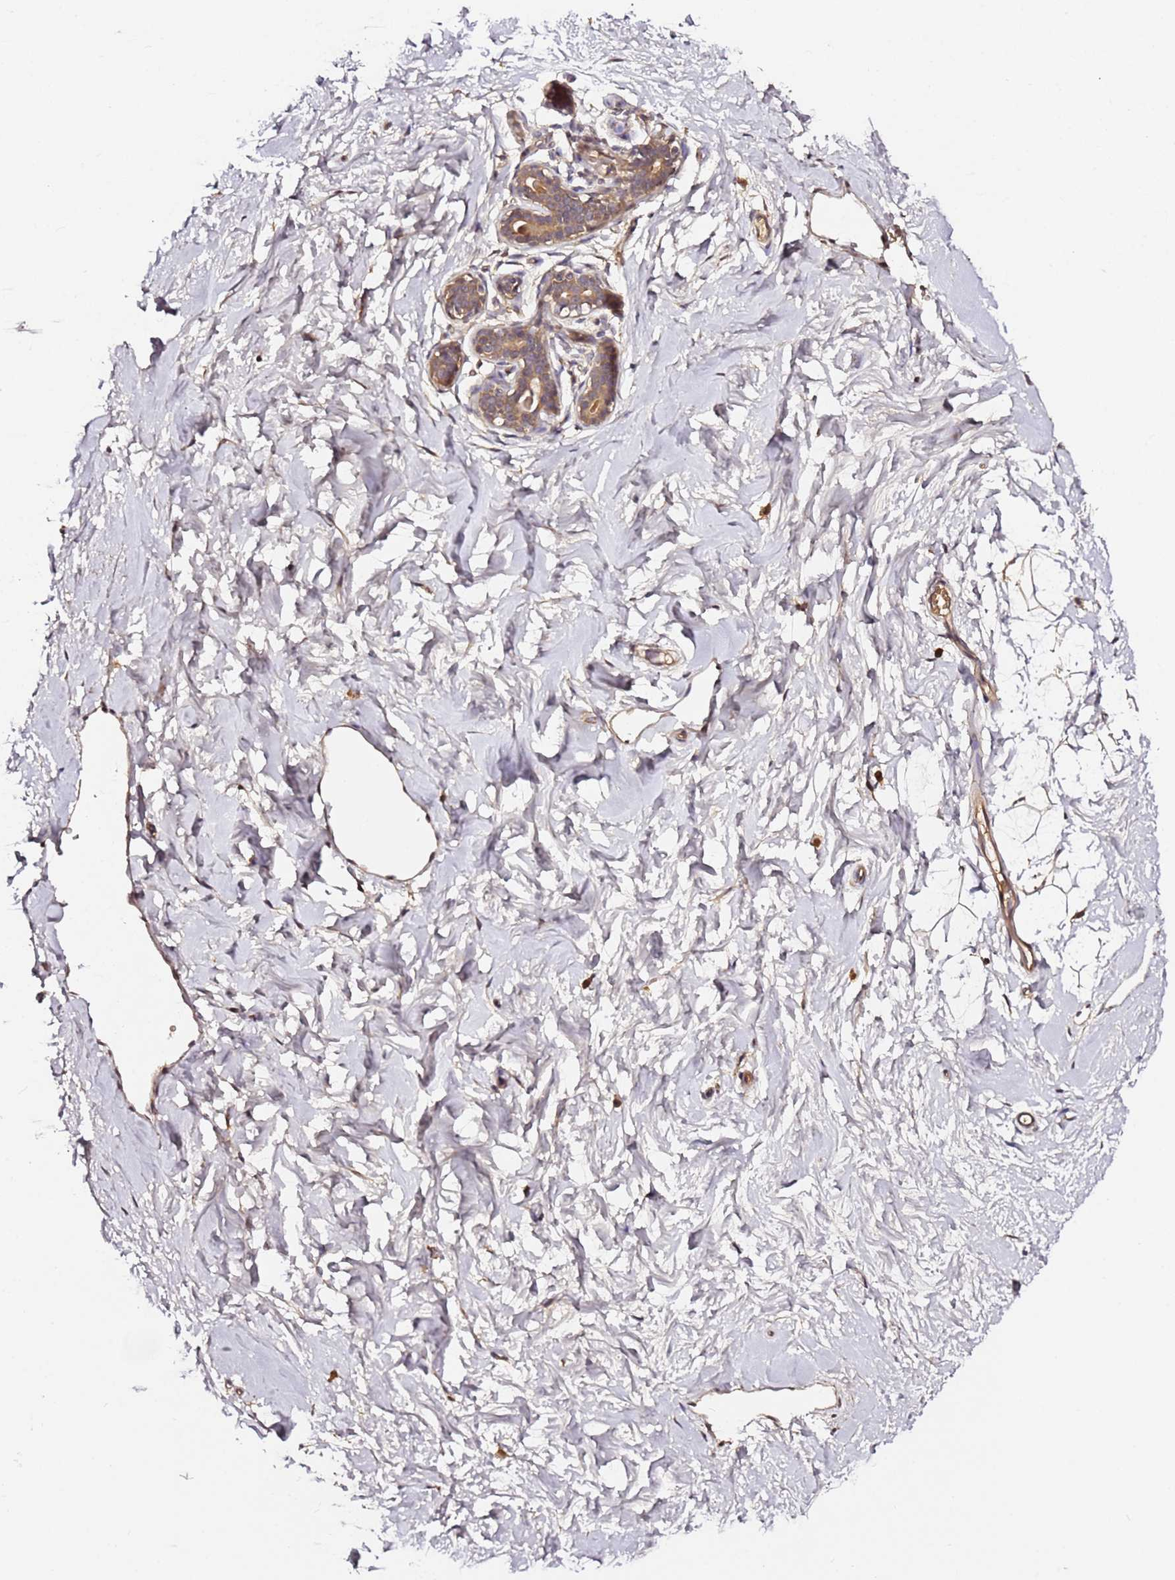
{"staining": {"intensity": "weak", "quantity": ">75%", "location": "cytoplasmic/membranous"}, "tissue": "breast", "cell_type": "Adipocytes", "image_type": "normal", "snomed": [{"axis": "morphology", "description": "Normal tissue, NOS"}, {"axis": "morphology", "description": "Adenoma, NOS"}, {"axis": "topography", "description": "Breast"}], "caption": "The immunohistochemical stain labels weak cytoplasmic/membranous positivity in adipocytes of benign breast.", "gene": "C6orf136", "patient": {"sex": "female", "age": 23}}